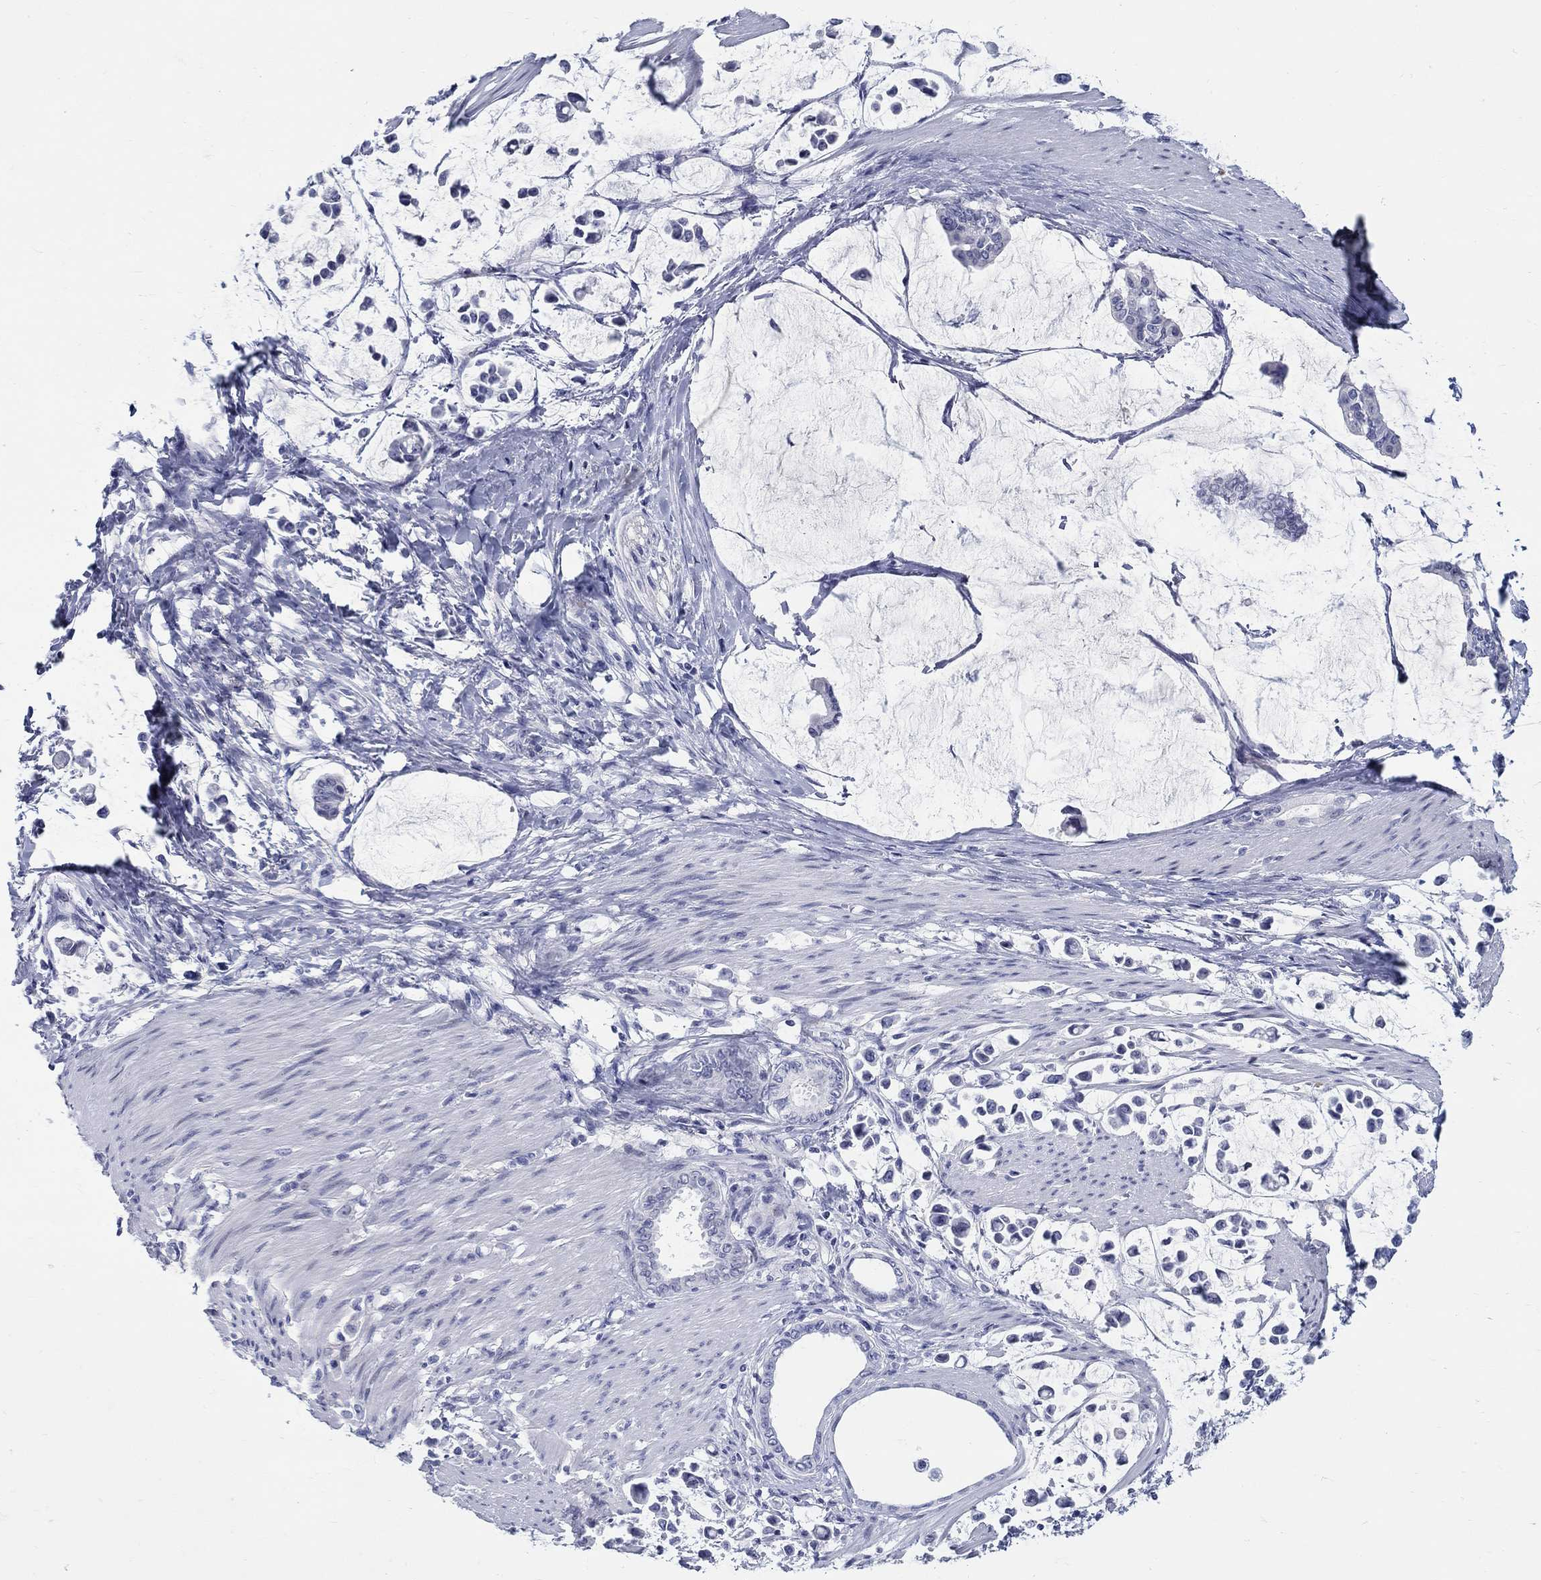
{"staining": {"intensity": "negative", "quantity": "none", "location": "none"}, "tissue": "stomach cancer", "cell_type": "Tumor cells", "image_type": "cancer", "snomed": [{"axis": "morphology", "description": "Adenocarcinoma, NOS"}, {"axis": "topography", "description": "Stomach"}], "caption": "Tumor cells show no significant protein positivity in stomach cancer (adenocarcinoma).", "gene": "CRYGS", "patient": {"sex": "male", "age": 82}}